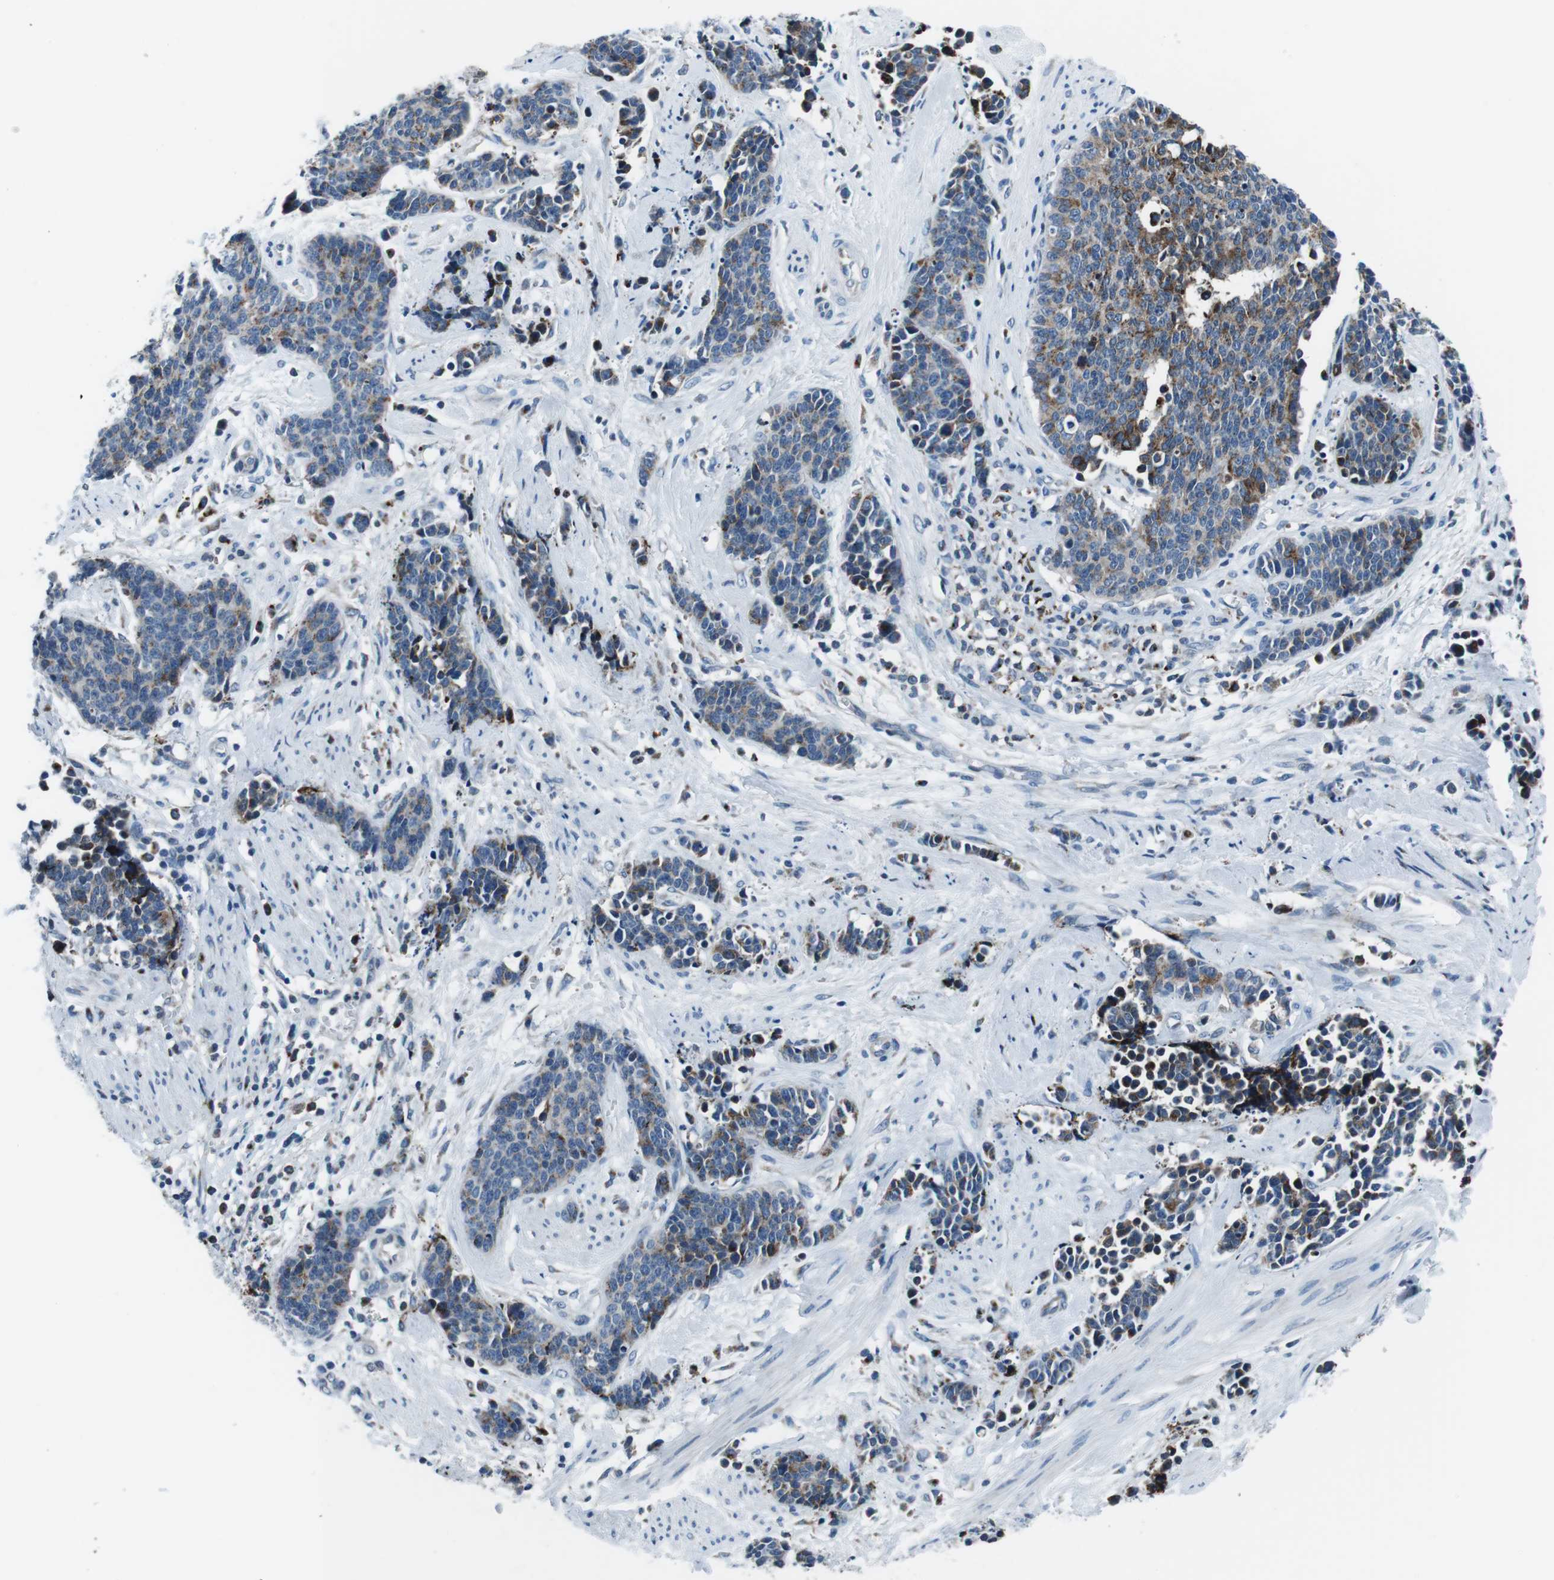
{"staining": {"intensity": "moderate", "quantity": "25%-75%", "location": "cytoplasmic/membranous"}, "tissue": "cervical cancer", "cell_type": "Tumor cells", "image_type": "cancer", "snomed": [{"axis": "morphology", "description": "Squamous cell carcinoma, NOS"}, {"axis": "topography", "description": "Cervix"}], "caption": "Immunohistochemical staining of cervical squamous cell carcinoma displays medium levels of moderate cytoplasmic/membranous protein positivity in about 25%-75% of tumor cells.", "gene": "NUCB2", "patient": {"sex": "female", "age": 35}}